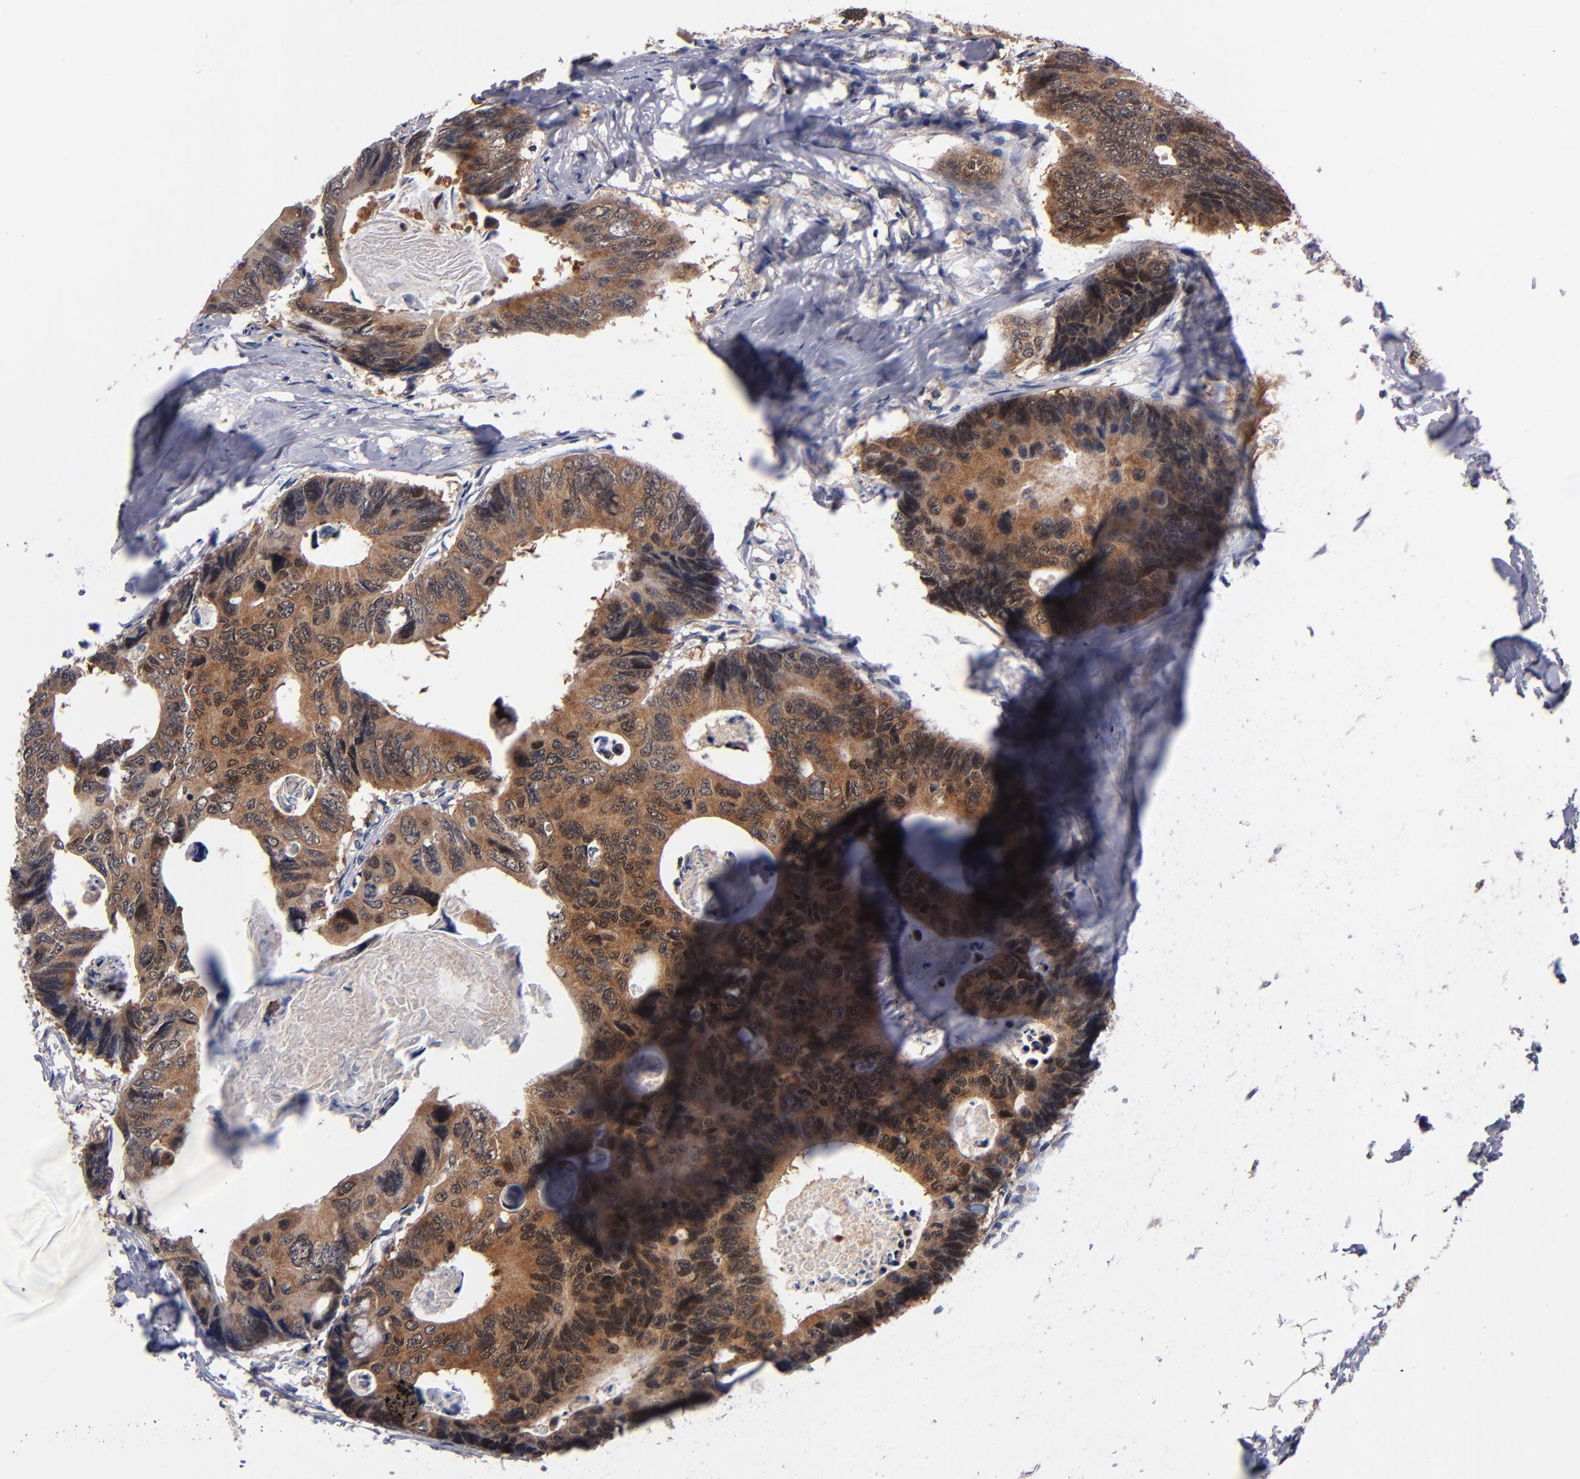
{"staining": {"intensity": "strong", "quantity": ">75%", "location": "cytoplasmic/membranous"}, "tissue": "colorectal cancer", "cell_type": "Tumor cells", "image_type": "cancer", "snomed": [{"axis": "morphology", "description": "Adenocarcinoma, NOS"}, {"axis": "topography", "description": "Colon"}], "caption": "Protein staining of colorectal adenocarcinoma tissue demonstrates strong cytoplasmic/membranous expression in approximately >75% of tumor cells.", "gene": "ALG13", "patient": {"sex": "female", "age": 55}}